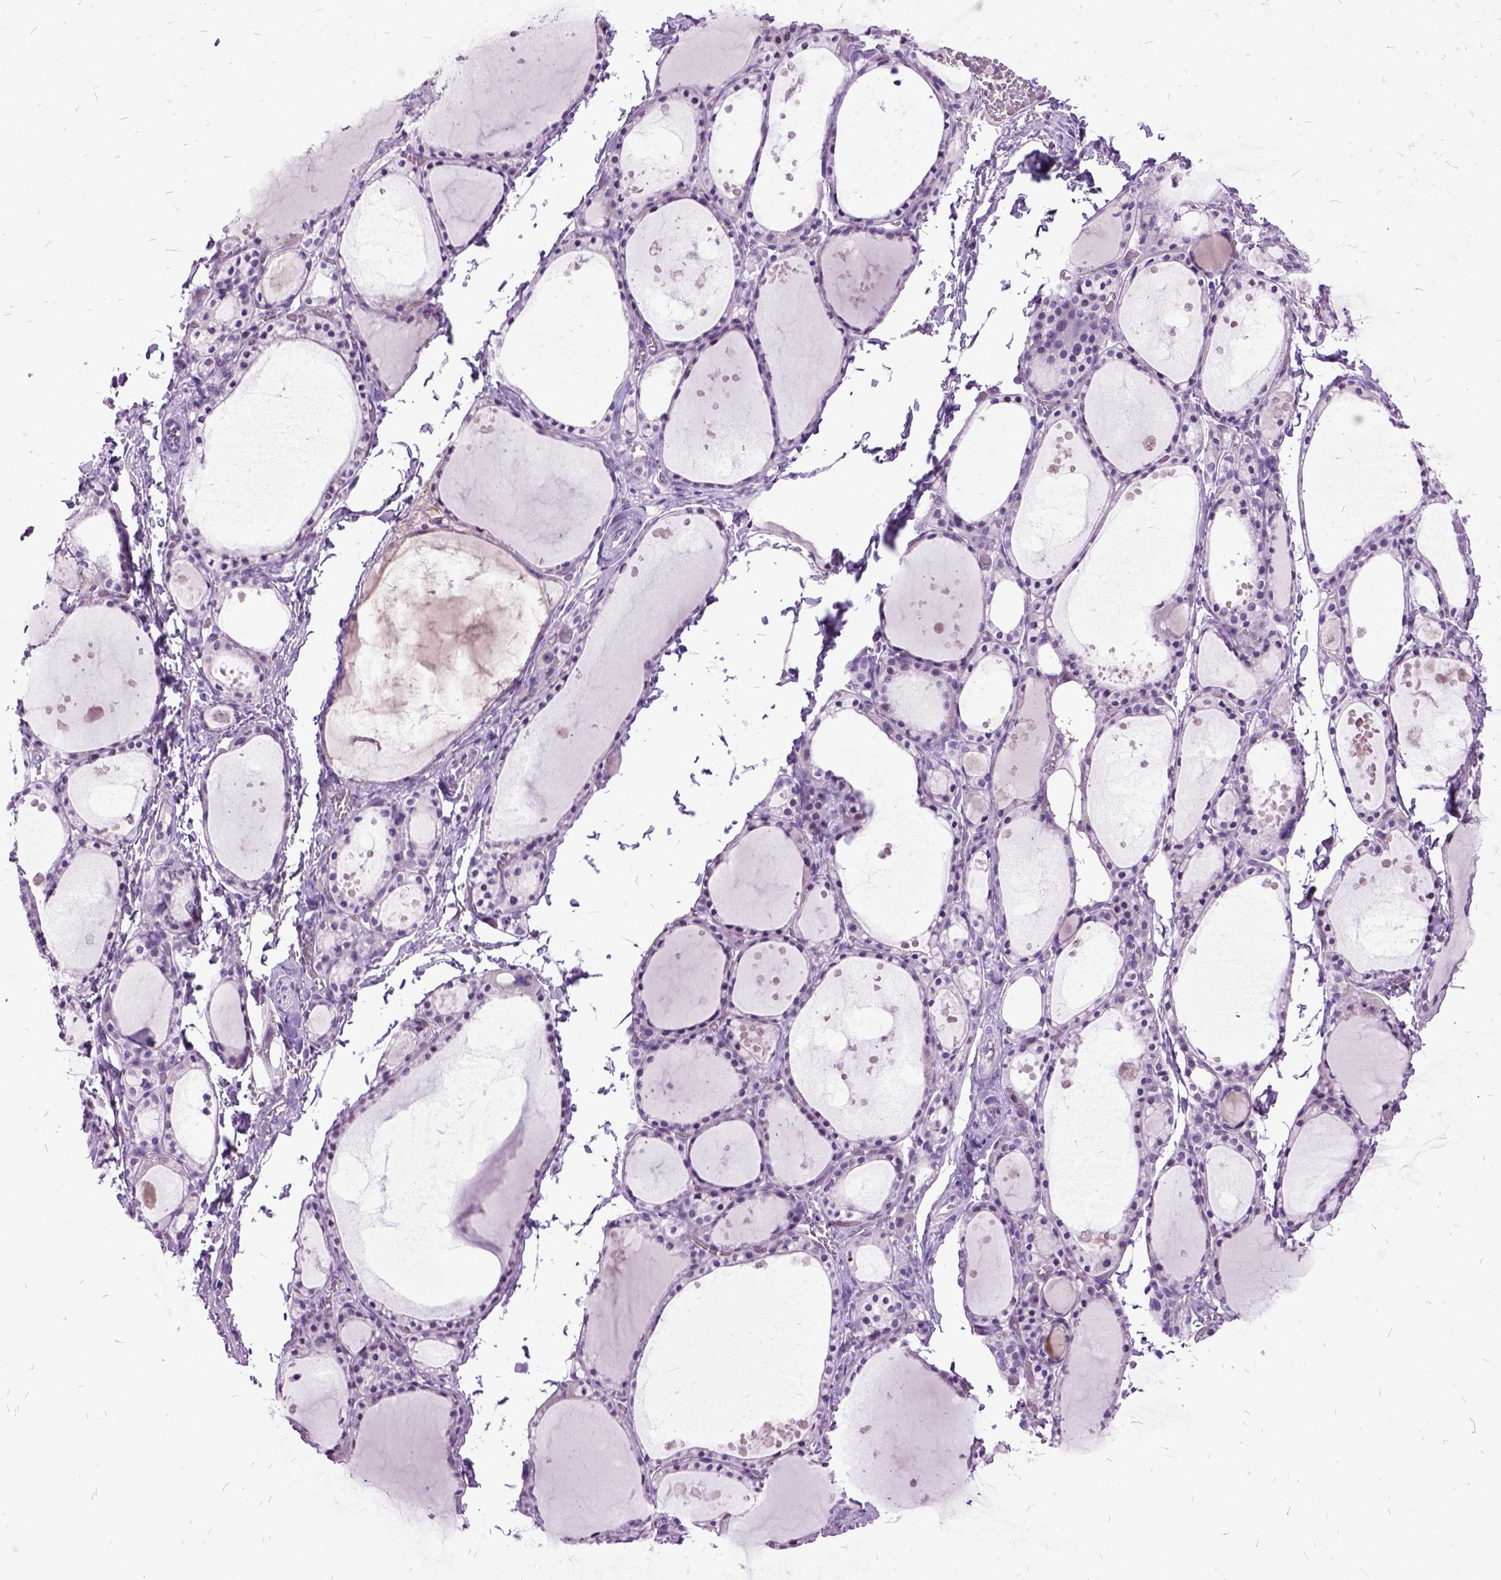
{"staining": {"intensity": "negative", "quantity": "none", "location": "none"}, "tissue": "thyroid gland", "cell_type": "Glandular cells", "image_type": "normal", "snomed": [{"axis": "morphology", "description": "Normal tissue, NOS"}, {"axis": "topography", "description": "Thyroid gland"}], "caption": "Immunohistochemistry image of unremarkable thyroid gland stained for a protein (brown), which displays no expression in glandular cells.", "gene": "MME", "patient": {"sex": "male", "age": 68}}